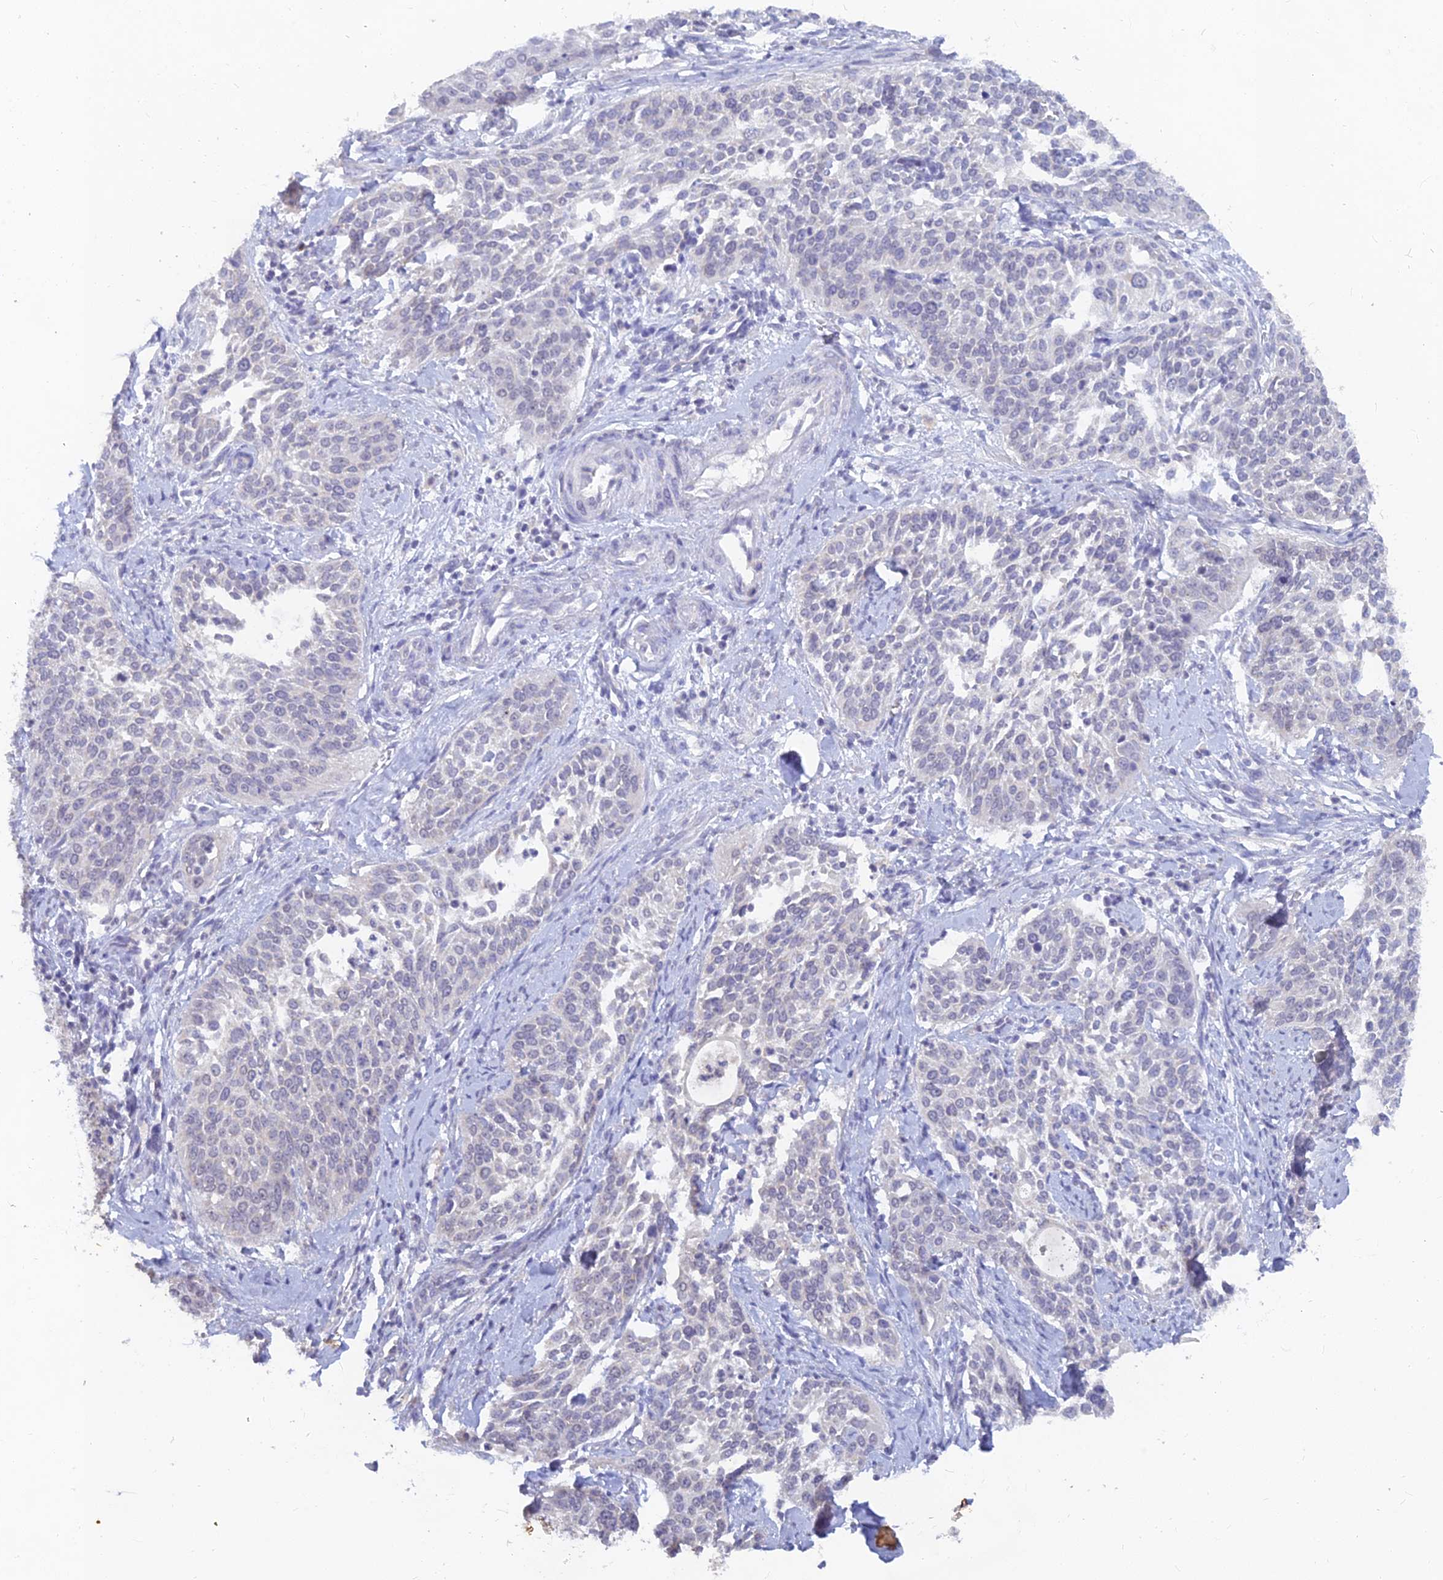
{"staining": {"intensity": "negative", "quantity": "none", "location": "none"}, "tissue": "cervical cancer", "cell_type": "Tumor cells", "image_type": "cancer", "snomed": [{"axis": "morphology", "description": "Squamous cell carcinoma, NOS"}, {"axis": "topography", "description": "Cervix"}], "caption": "Immunohistochemical staining of squamous cell carcinoma (cervical) displays no significant positivity in tumor cells.", "gene": "LRIF1", "patient": {"sex": "female", "age": 44}}